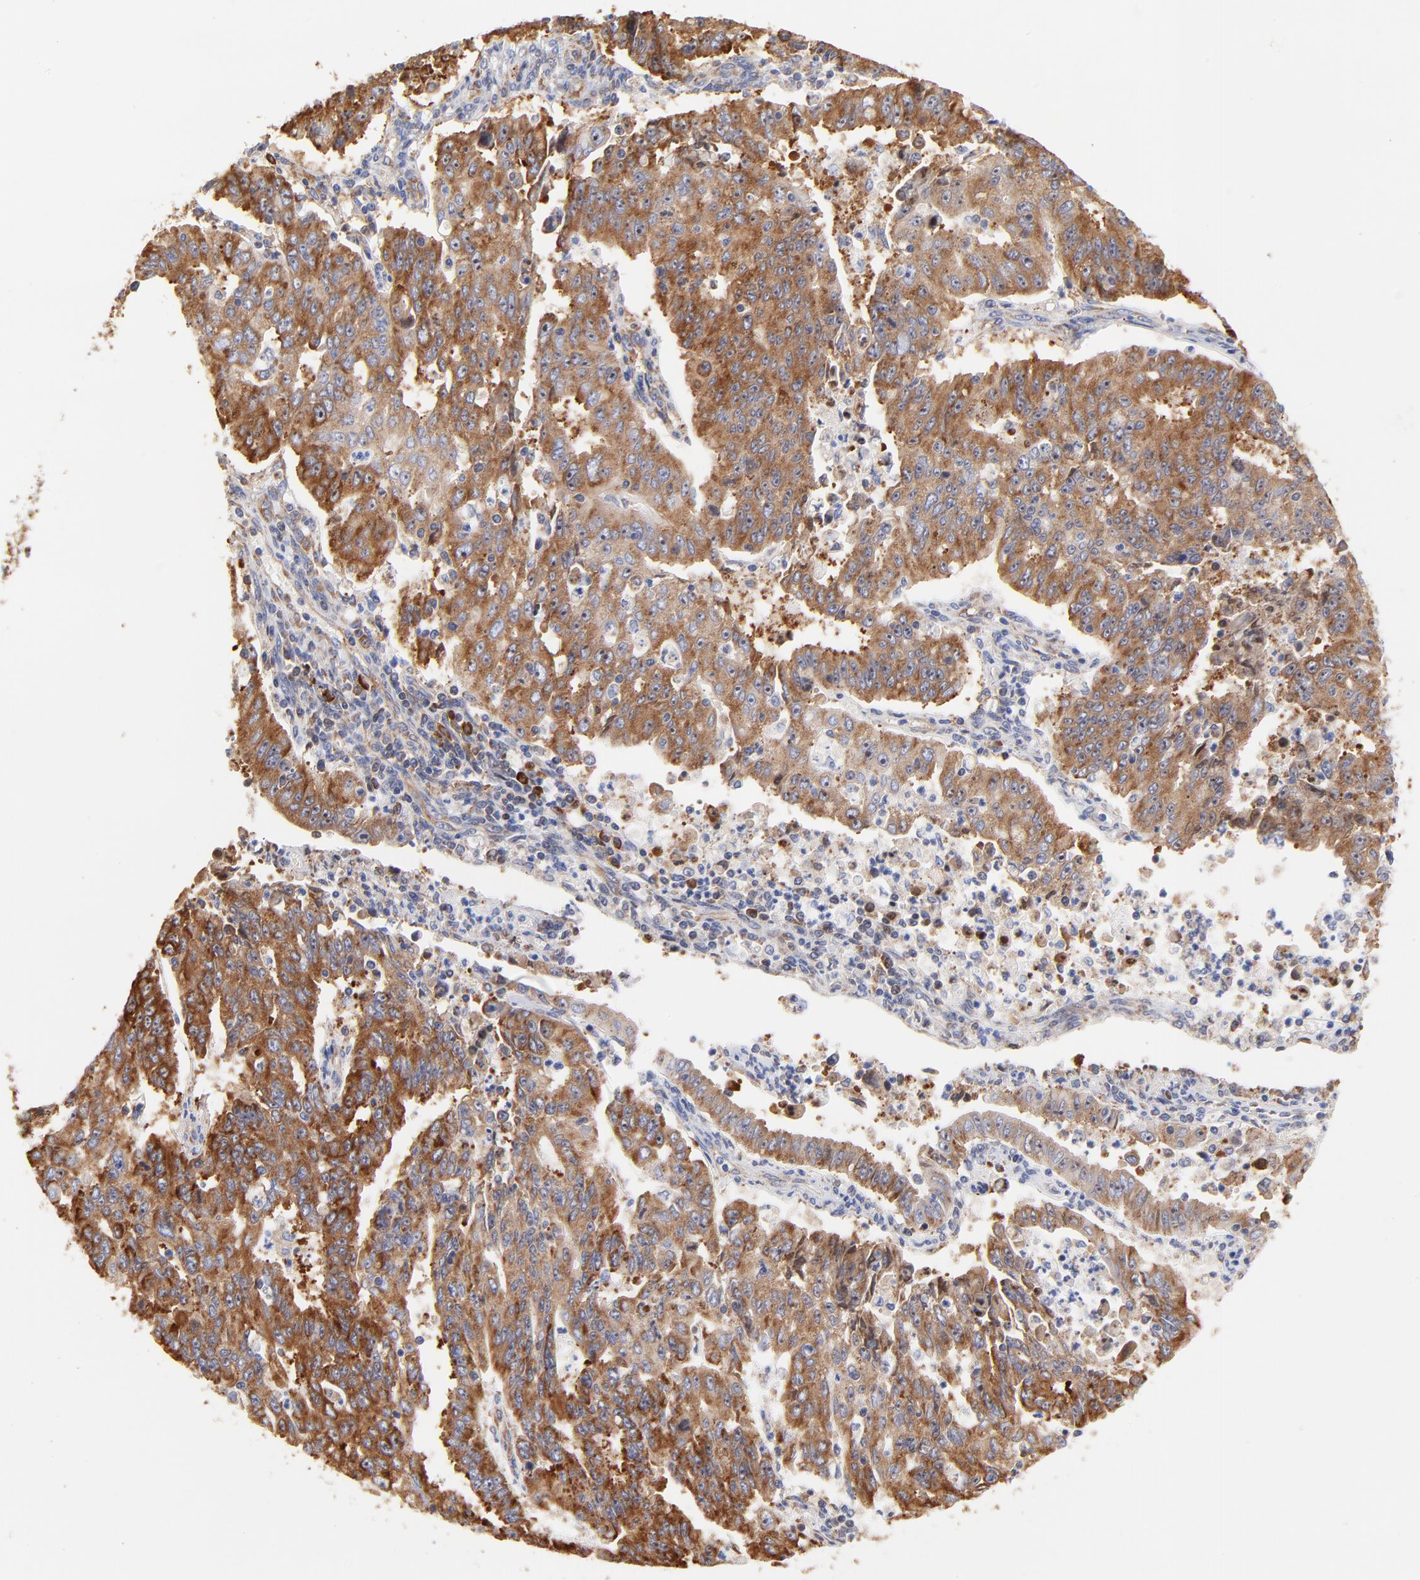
{"staining": {"intensity": "moderate", "quantity": ">75%", "location": "cytoplasmic/membranous"}, "tissue": "endometrial cancer", "cell_type": "Tumor cells", "image_type": "cancer", "snomed": [{"axis": "morphology", "description": "Adenocarcinoma, NOS"}, {"axis": "topography", "description": "Endometrium"}], "caption": "Human adenocarcinoma (endometrial) stained for a protein (brown) displays moderate cytoplasmic/membranous positive positivity in about >75% of tumor cells.", "gene": "RPL27", "patient": {"sex": "female", "age": 42}}